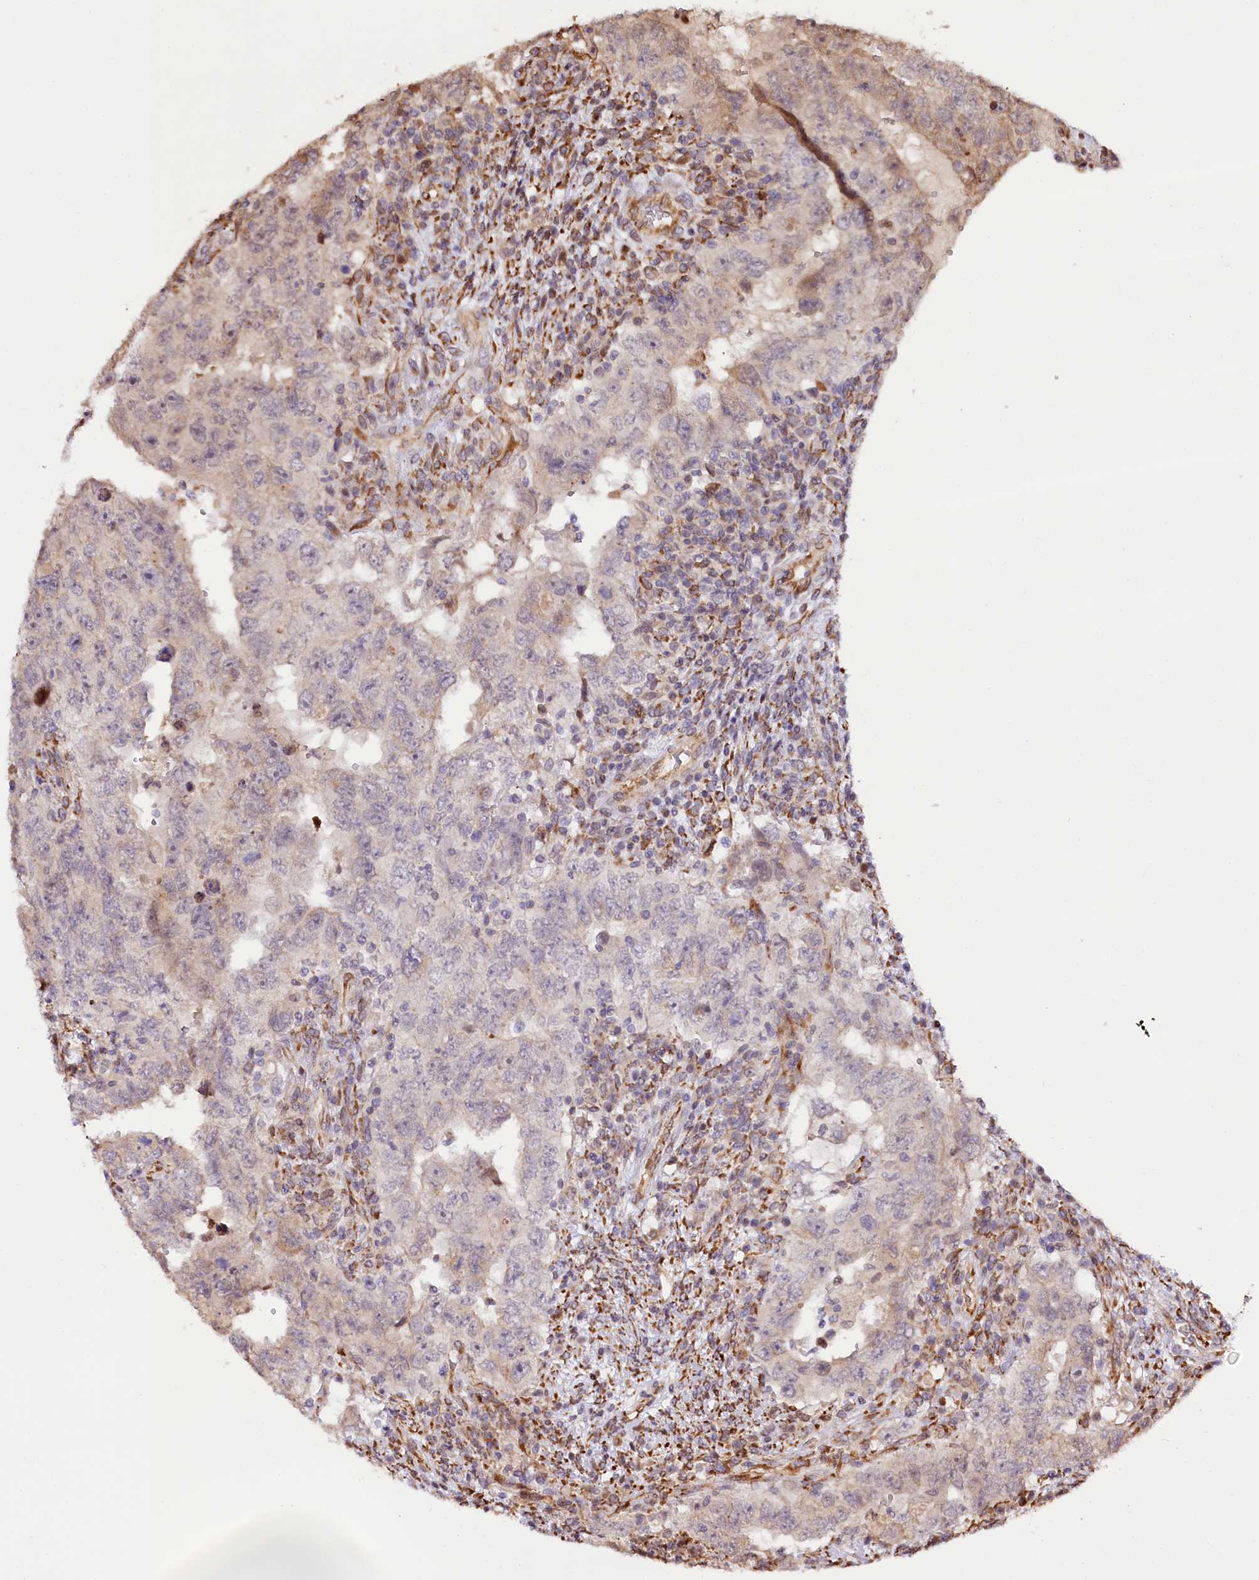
{"staining": {"intensity": "weak", "quantity": "25%-75%", "location": "cytoplasmic/membranous"}, "tissue": "testis cancer", "cell_type": "Tumor cells", "image_type": "cancer", "snomed": [{"axis": "morphology", "description": "Carcinoma, Embryonal, NOS"}, {"axis": "topography", "description": "Testis"}], "caption": "Human testis cancer stained for a protein (brown) demonstrates weak cytoplasmic/membranous positive expression in approximately 25%-75% of tumor cells.", "gene": "CUTC", "patient": {"sex": "male", "age": 26}}